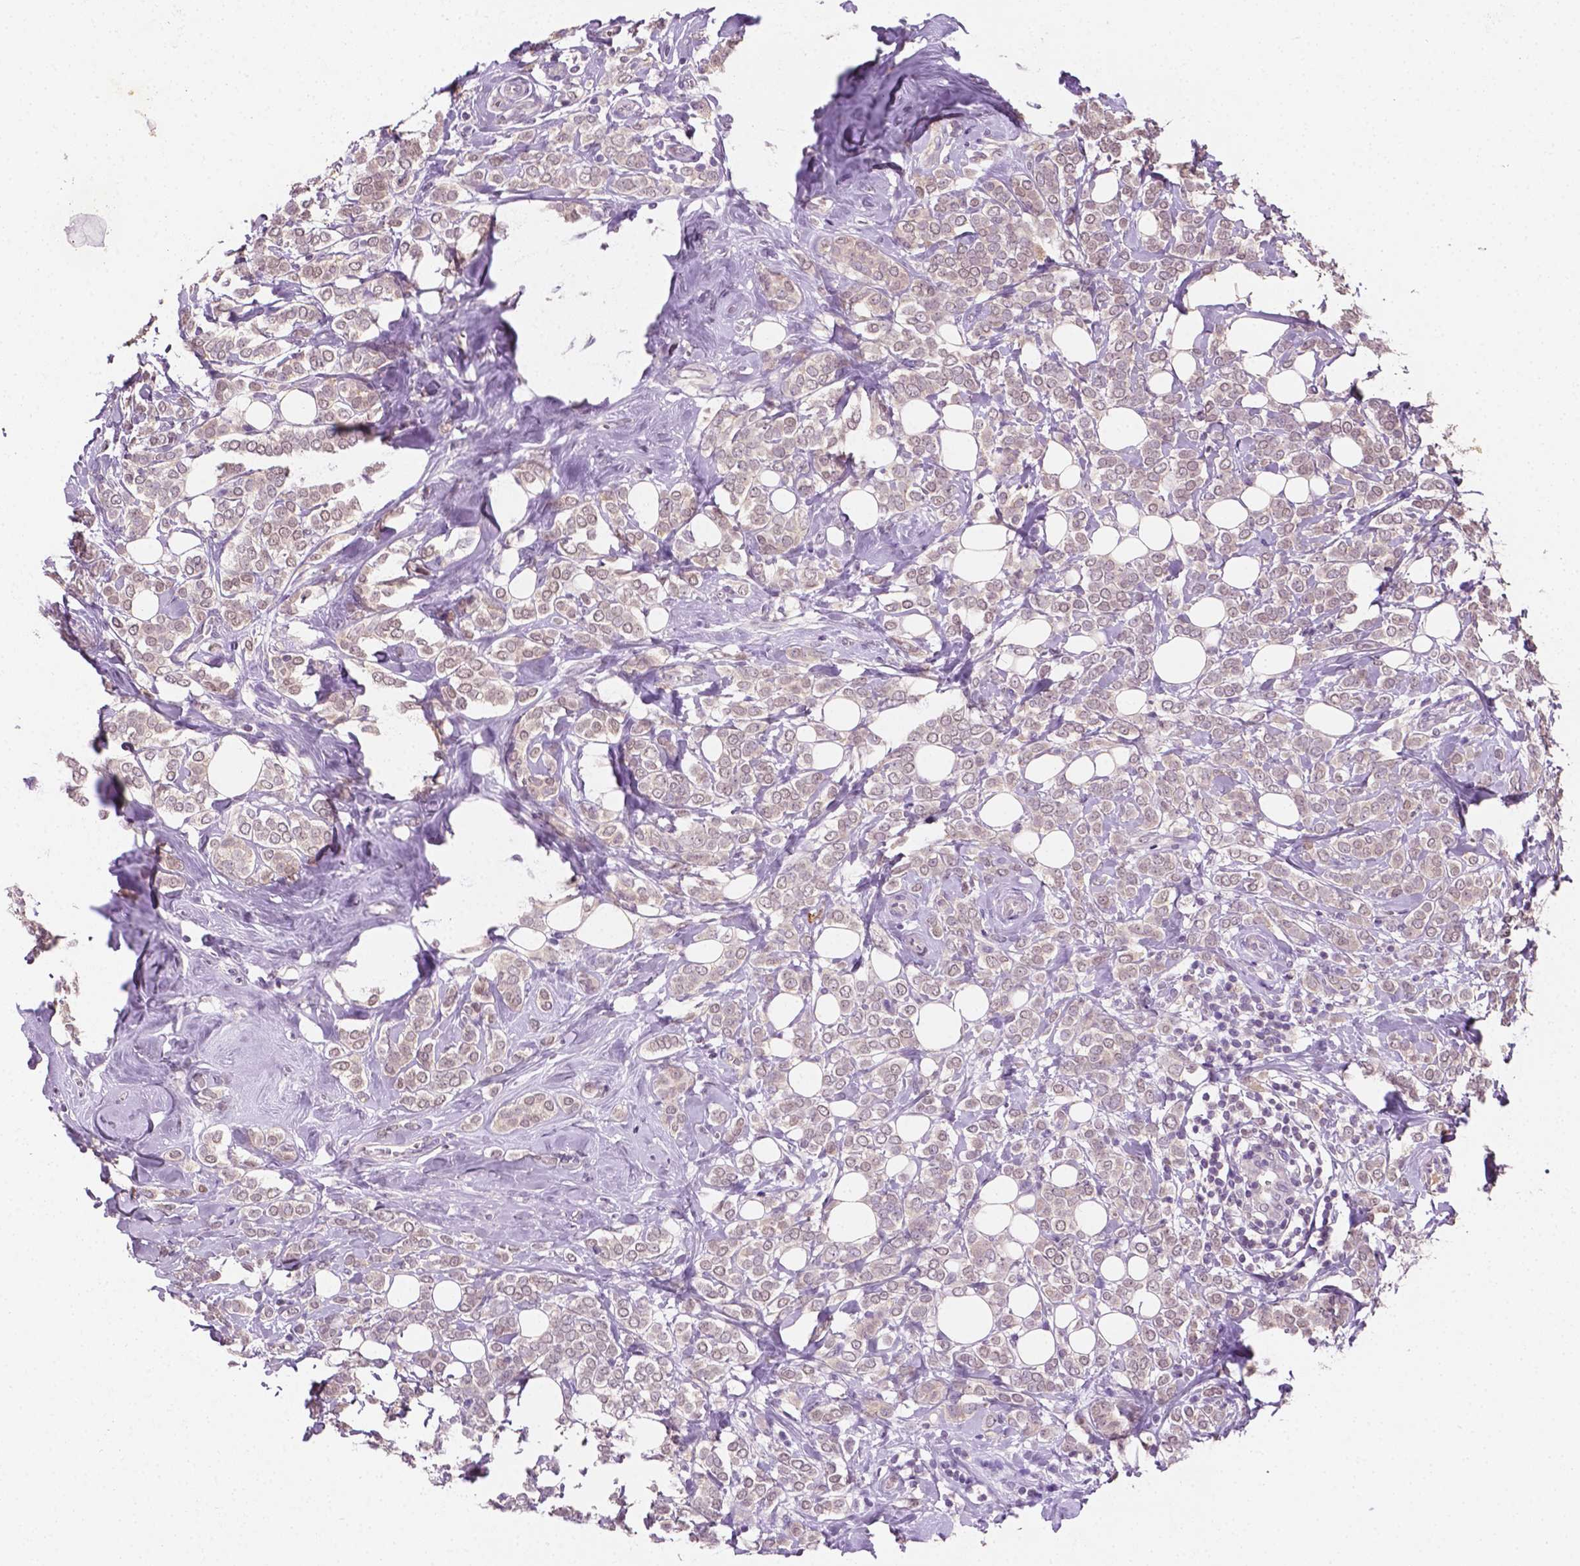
{"staining": {"intensity": "negative", "quantity": "none", "location": "none"}, "tissue": "breast cancer", "cell_type": "Tumor cells", "image_type": "cancer", "snomed": [{"axis": "morphology", "description": "Lobular carcinoma"}, {"axis": "topography", "description": "Breast"}], "caption": "There is no significant staining in tumor cells of breast cancer (lobular carcinoma).", "gene": "MROH6", "patient": {"sex": "female", "age": 49}}